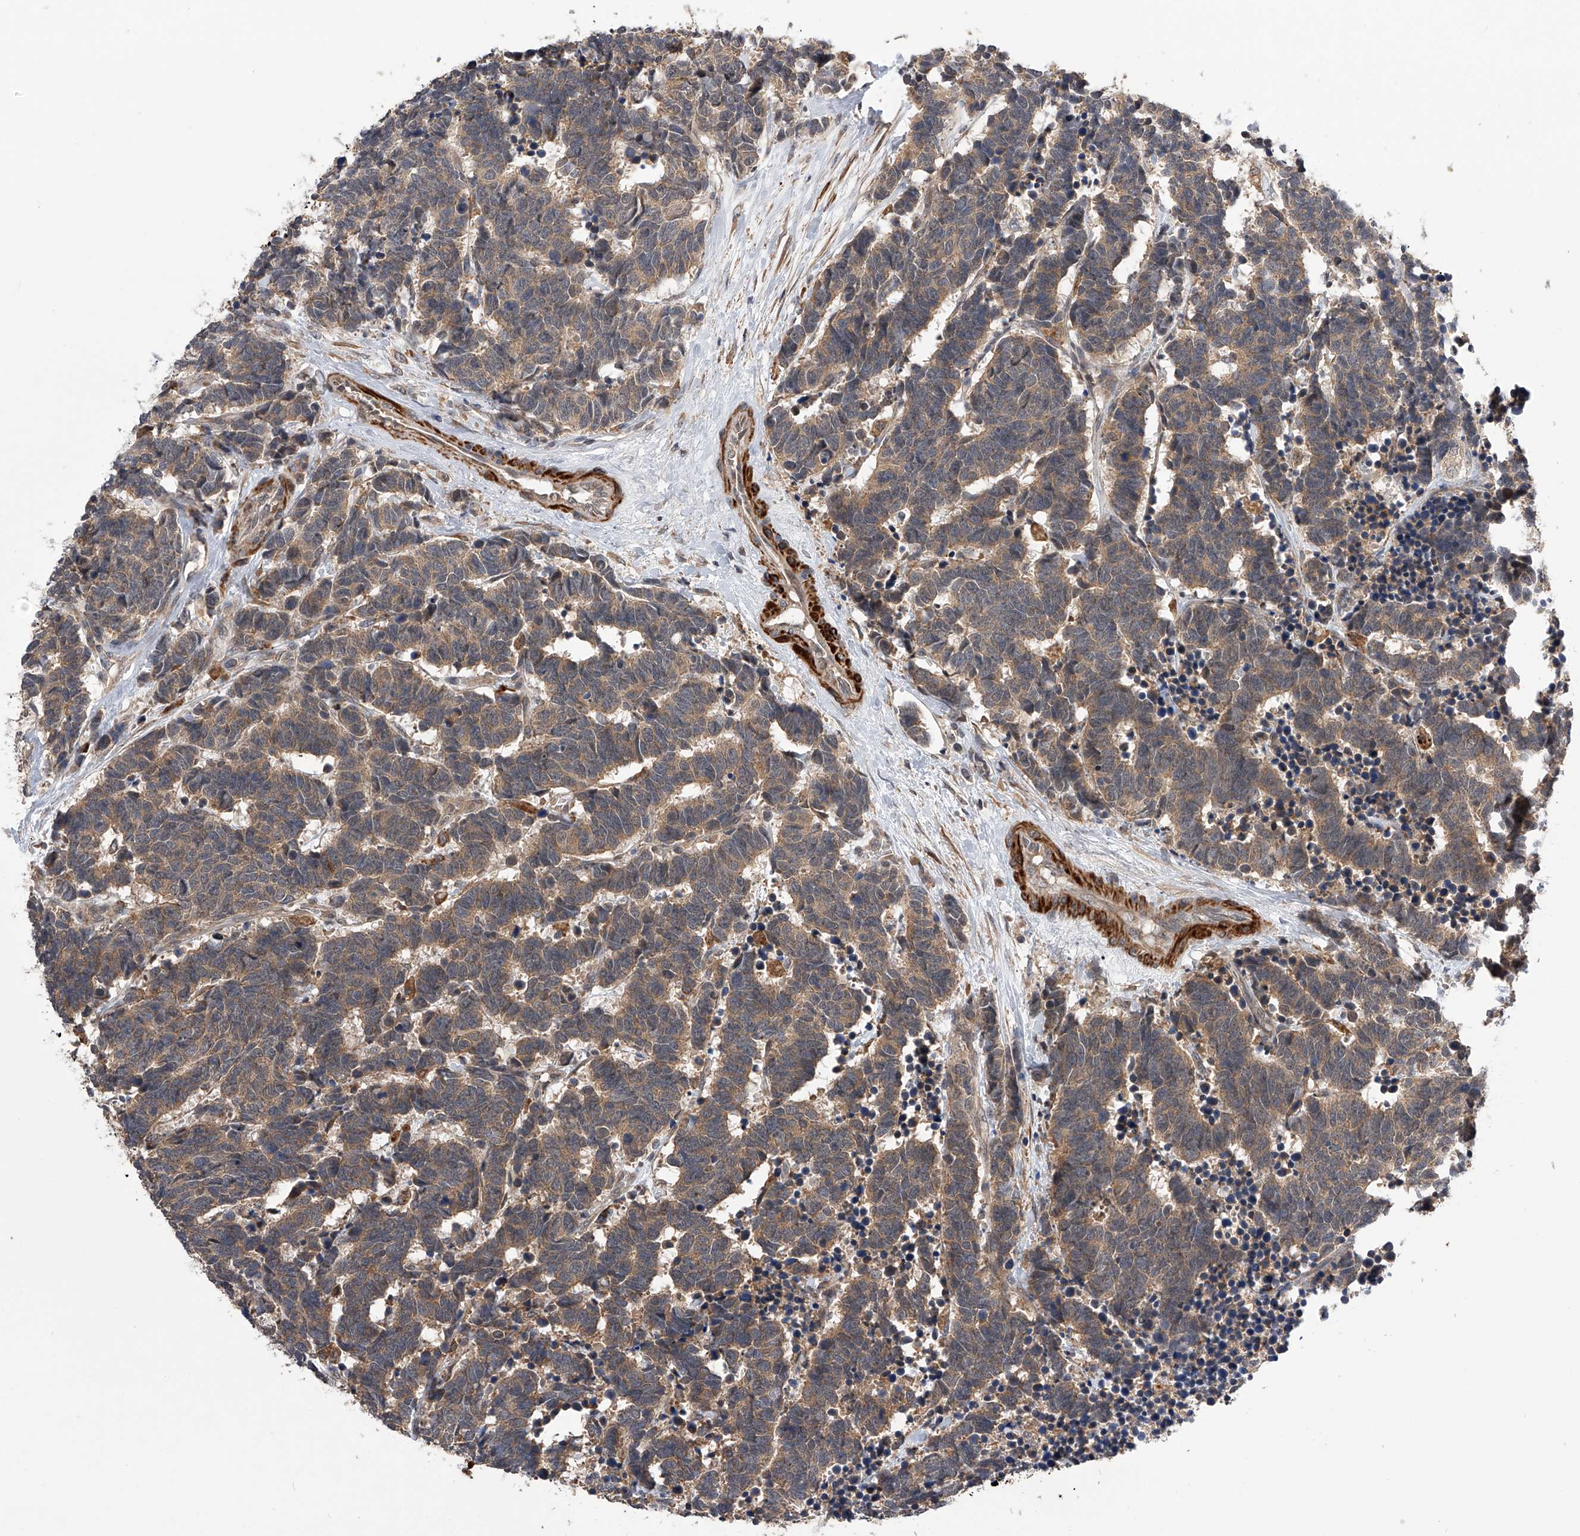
{"staining": {"intensity": "moderate", "quantity": ">75%", "location": "cytoplasmic/membranous"}, "tissue": "carcinoid", "cell_type": "Tumor cells", "image_type": "cancer", "snomed": [{"axis": "morphology", "description": "Carcinoma, NOS"}, {"axis": "morphology", "description": "Carcinoid, malignant, NOS"}, {"axis": "topography", "description": "Urinary bladder"}], "caption": "IHC histopathology image of neoplastic tissue: carcinoid (malignant) stained using immunohistochemistry (IHC) reveals medium levels of moderate protein expression localized specifically in the cytoplasmic/membranous of tumor cells, appearing as a cytoplasmic/membranous brown color.", "gene": "SPOCK1", "patient": {"sex": "male", "age": 57}}